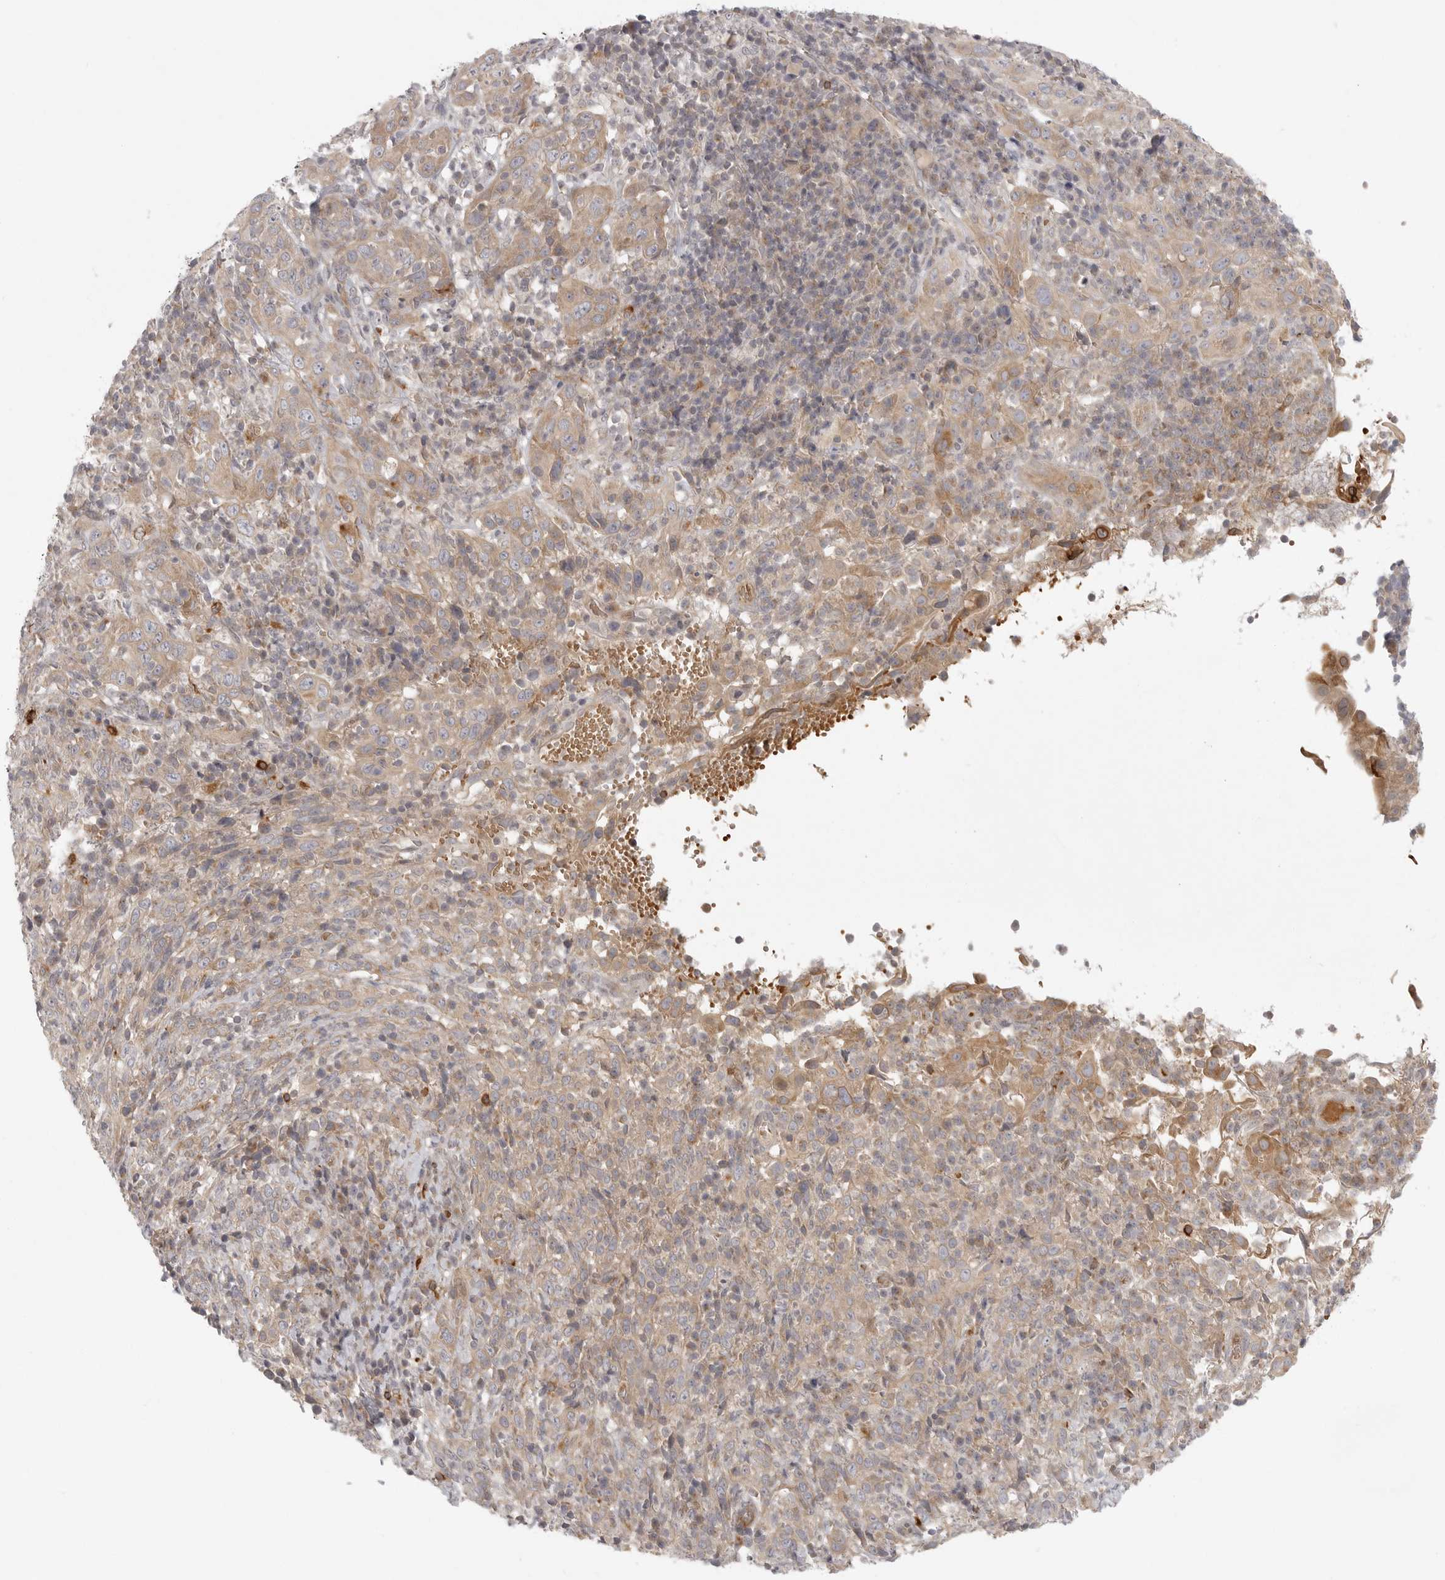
{"staining": {"intensity": "weak", "quantity": ">75%", "location": "cytoplasmic/membranous"}, "tissue": "cervical cancer", "cell_type": "Tumor cells", "image_type": "cancer", "snomed": [{"axis": "morphology", "description": "Squamous cell carcinoma, NOS"}, {"axis": "topography", "description": "Cervix"}], "caption": "Immunohistochemistry histopathology image of neoplastic tissue: human squamous cell carcinoma (cervical) stained using immunohistochemistry exhibits low levels of weak protein expression localized specifically in the cytoplasmic/membranous of tumor cells, appearing as a cytoplasmic/membranous brown color.", "gene": "CCPG1", "patient": {"sex": "female", "age": 46}}